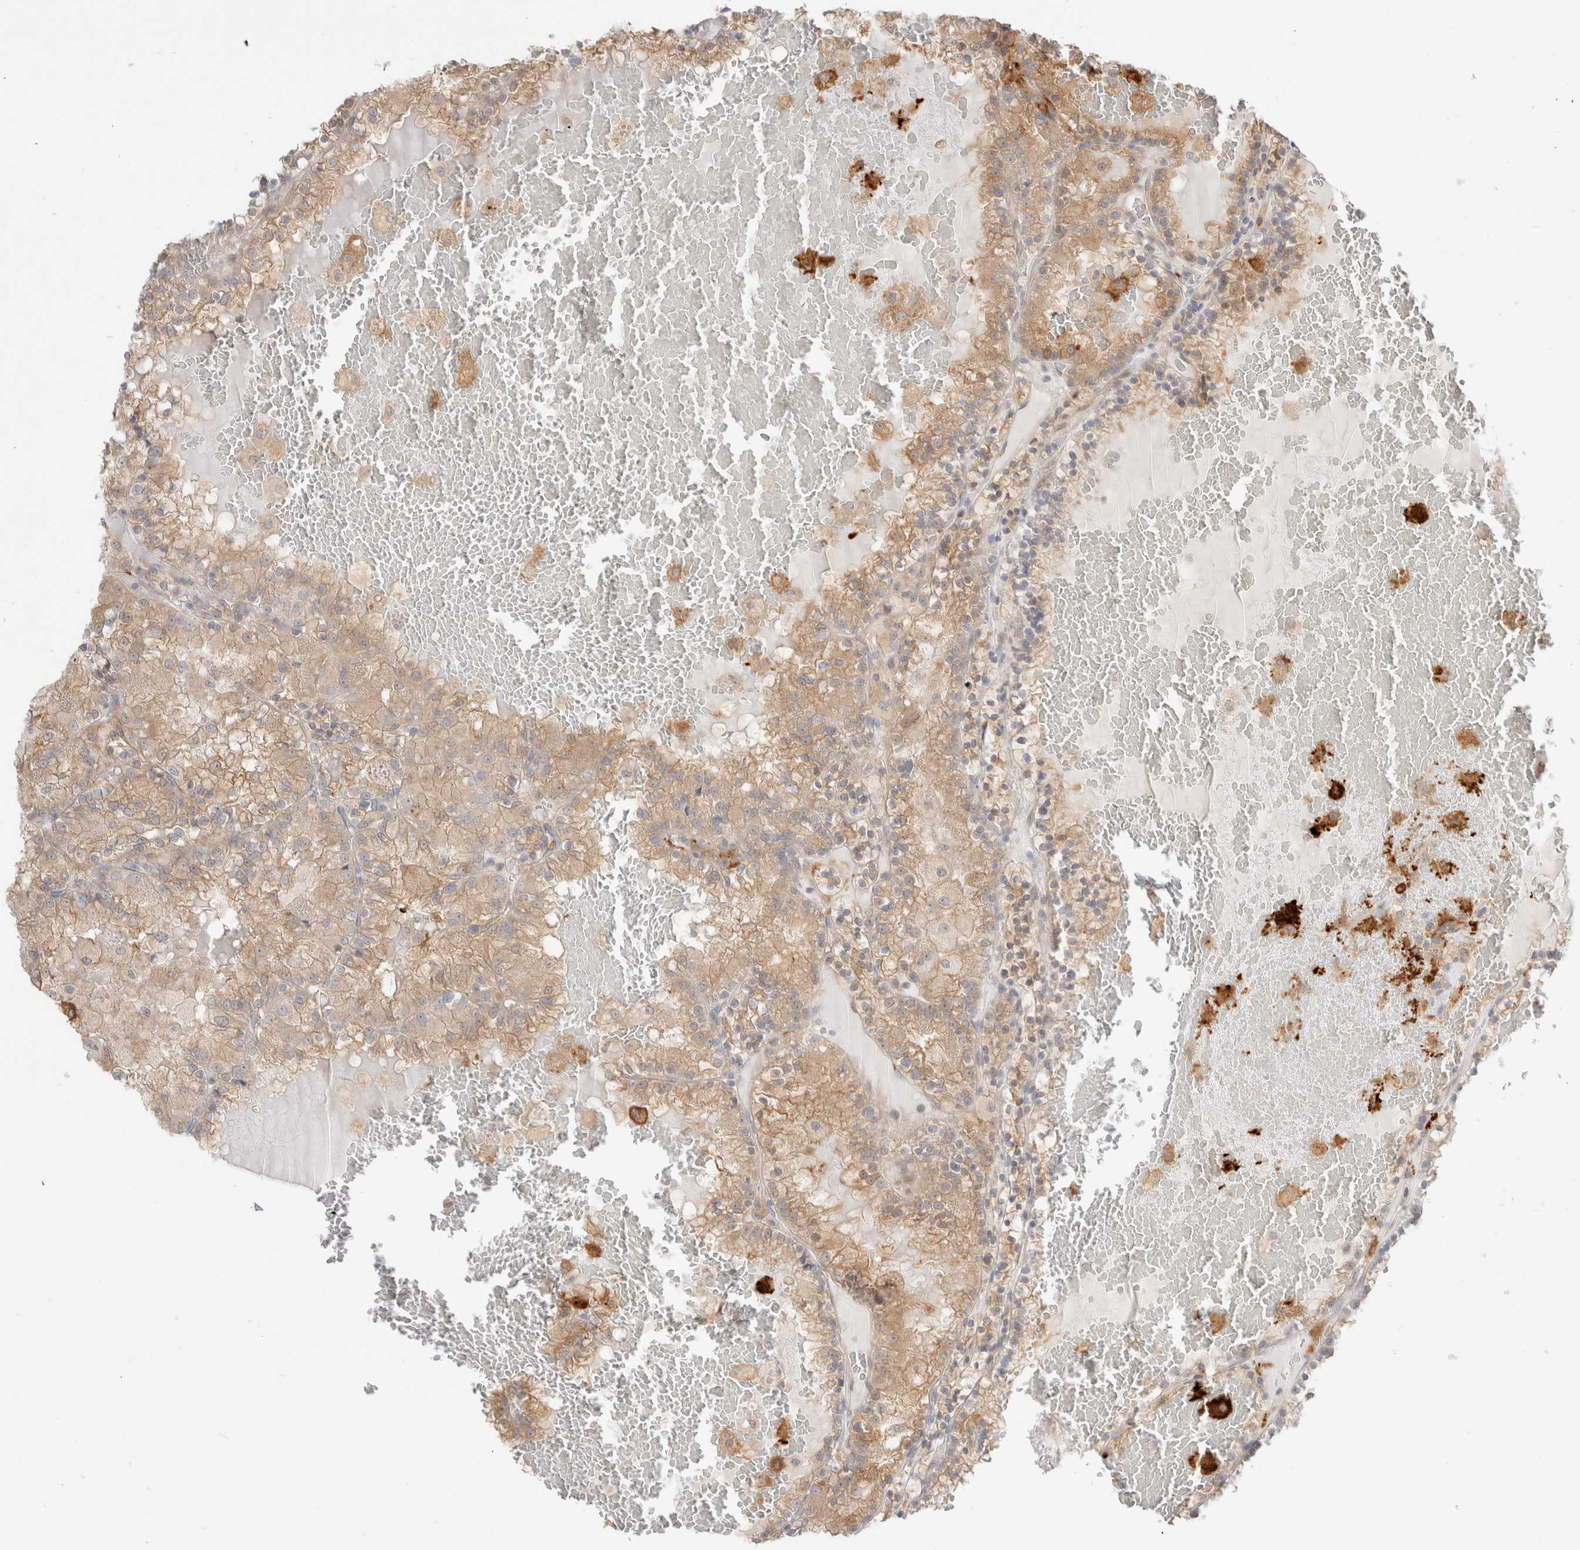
{"staining": {"intensity": "weak", "quantity": ">75%", "location": "cytoplasmic/membranous"}, "tissue": "renal cancer", "cell_type": "Tumor cells", "image_type": "cancer", "snomed": [{"axis": "morphology", "description": "Adenocarcinoma, NOS"}, {"axis": "topography", "description": "Kidney"}], "caption": "Immunohistochemistry (DAB) staining of adenocarcinoma (renal) exhibits weak cytoplasmic/membranous protein staining in about >75% of tumor cells.", "gene": "EFCAB13", "patient": {"sex": "female", "age": 56}}